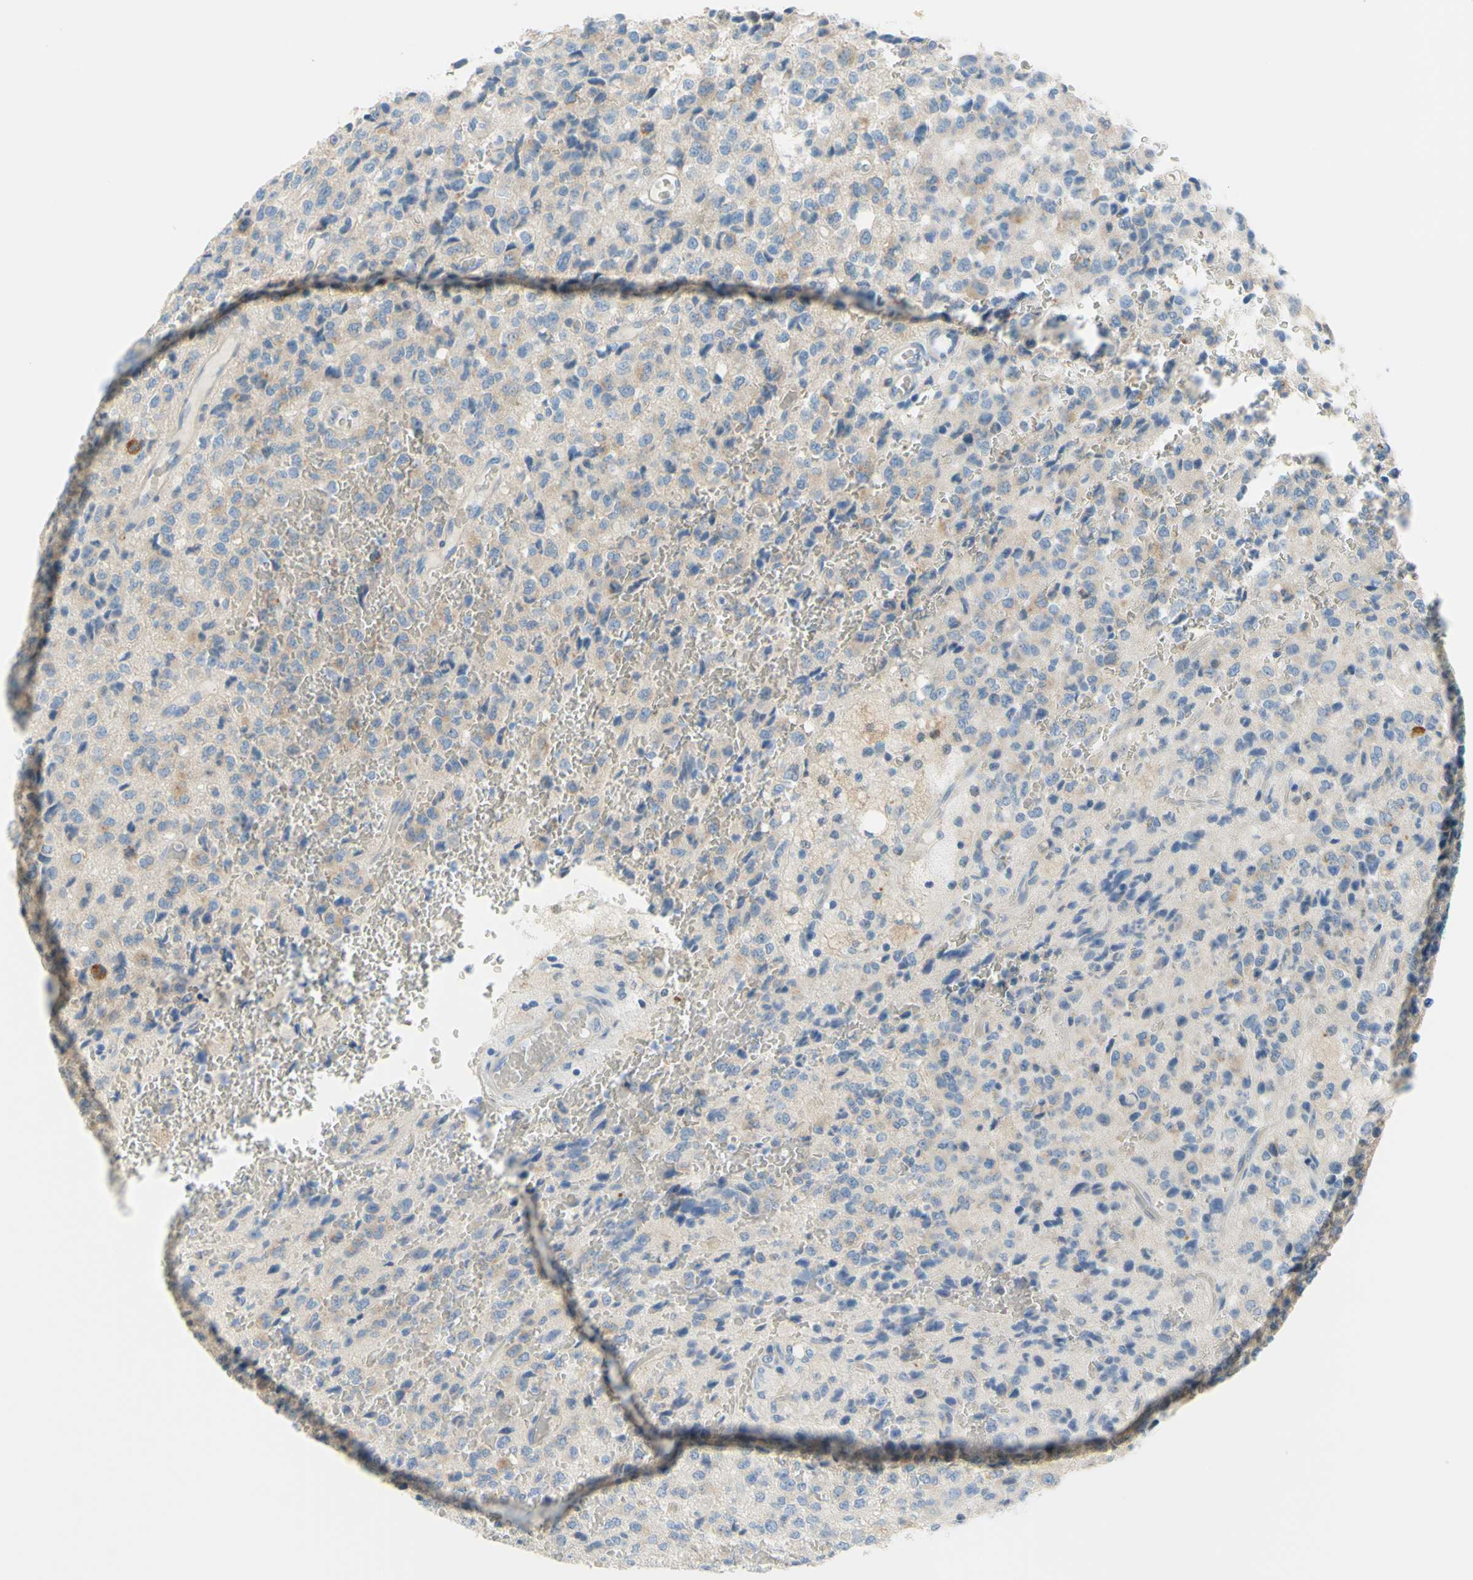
{"staining": {"intensity": "negative", "quantity": "none", "location": "none"}, "tissue": "glioma", "cell_type": "Tumor cells", "image_type": "cancer", "snomed": [{"axis": "morphology", "description": "Glioma, malignant, High grade"}, {"axis": "topography", "description": "pancreas cauda"}], "caption": "An immunohistochemistry (IHC) histopathology image of malignant high-grade glioma is shown. There is no staining in tumor cells of malignant high-grade glioma.", "gene": "FRMD4B", "patient": {"sex": "male", "age": 60}}